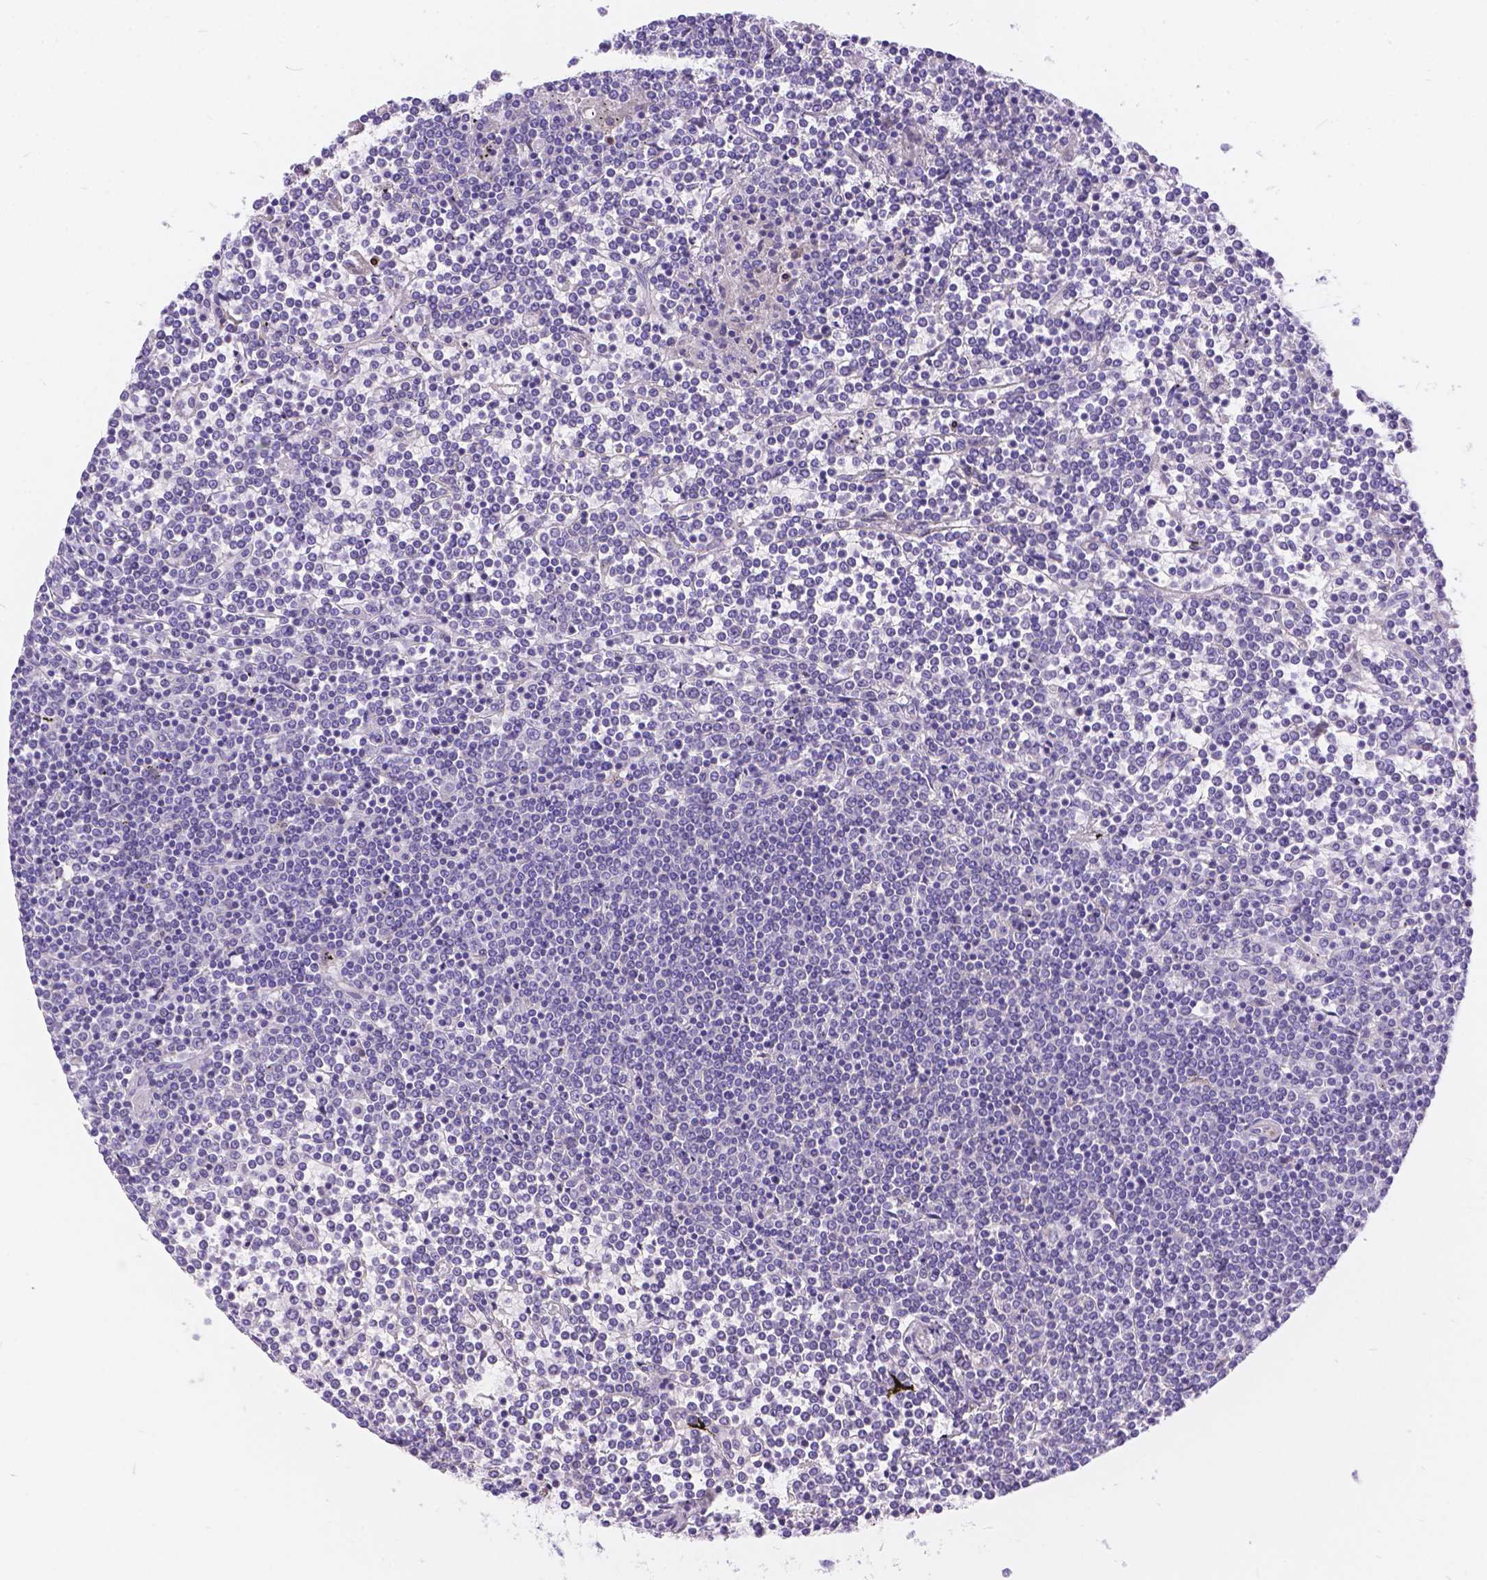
{"staining": {"intensity": "negative", "quantity": "none", "location": "none"}, "tissue": "lymphoma", "cell_type": "Tumor cells", "image_type": "cancer", "snomed": [{"axis": "morphology", "description": "Malignant lymphoma, non-Hodgkin's type, Low grade"}, {"axis": "topography", "description": "Spleen"}], "caption": "DAB (3,3'-diaminobenzidine) immunohistochemical staining of human lymphoma demonstrates no significant staining in tumor cells. Brightfield microscopy of IHC stained with DAB (brown) and hematoxylin (blue), captured at high magnification.", "gene": "DLEC1", "patient": {"sex": "female", "age": 19}}